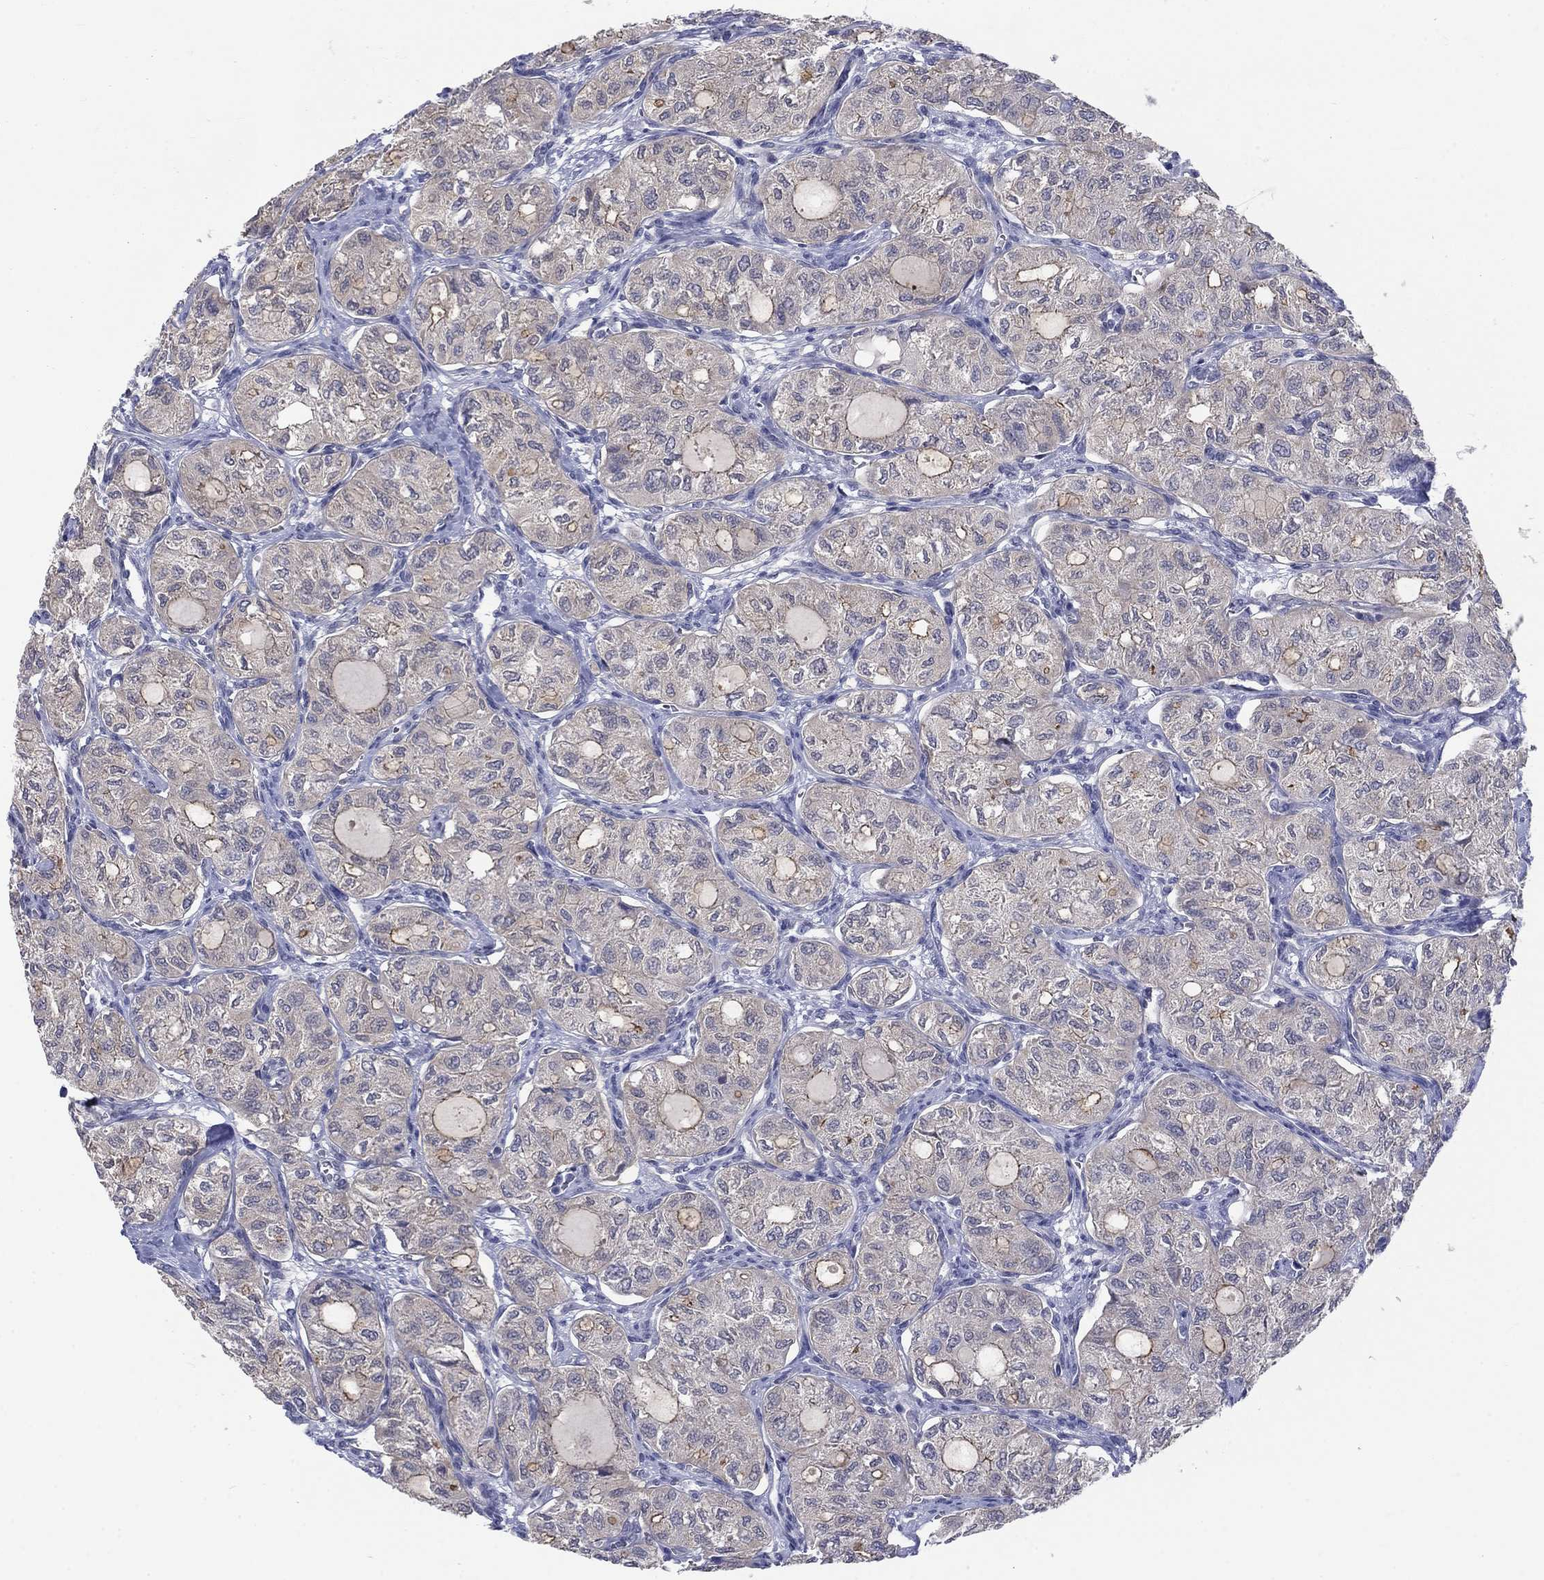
{"staining": {"intensity": "moderate", "quantity": "<25%", "location": "cytoplasmic/membranous"}, "tissue": "thyroid cancer", "cell_type": "Tumor cells", "image_type": "cancer", "snomed": [{"axis": "morphology", "description": "Follicular adenoma carcinoma, NOS"}, {"axis": "topography", "description": "Thyroid gland"}], "caption": "Immunohistochemistry (IHC) image of neoplastic tissue: human thyroid cancer (follicular adenoma carcinoma) stained using immunohistochemistry demonstrates low levels of moderate protein expression localized specifically in the cytoplasmic/membranous of tumor cells, appearing as a cytoplasmic/membranous brown color.", "gene": "EGFLAM", "patient": {"sex": "male", "age": 75}}